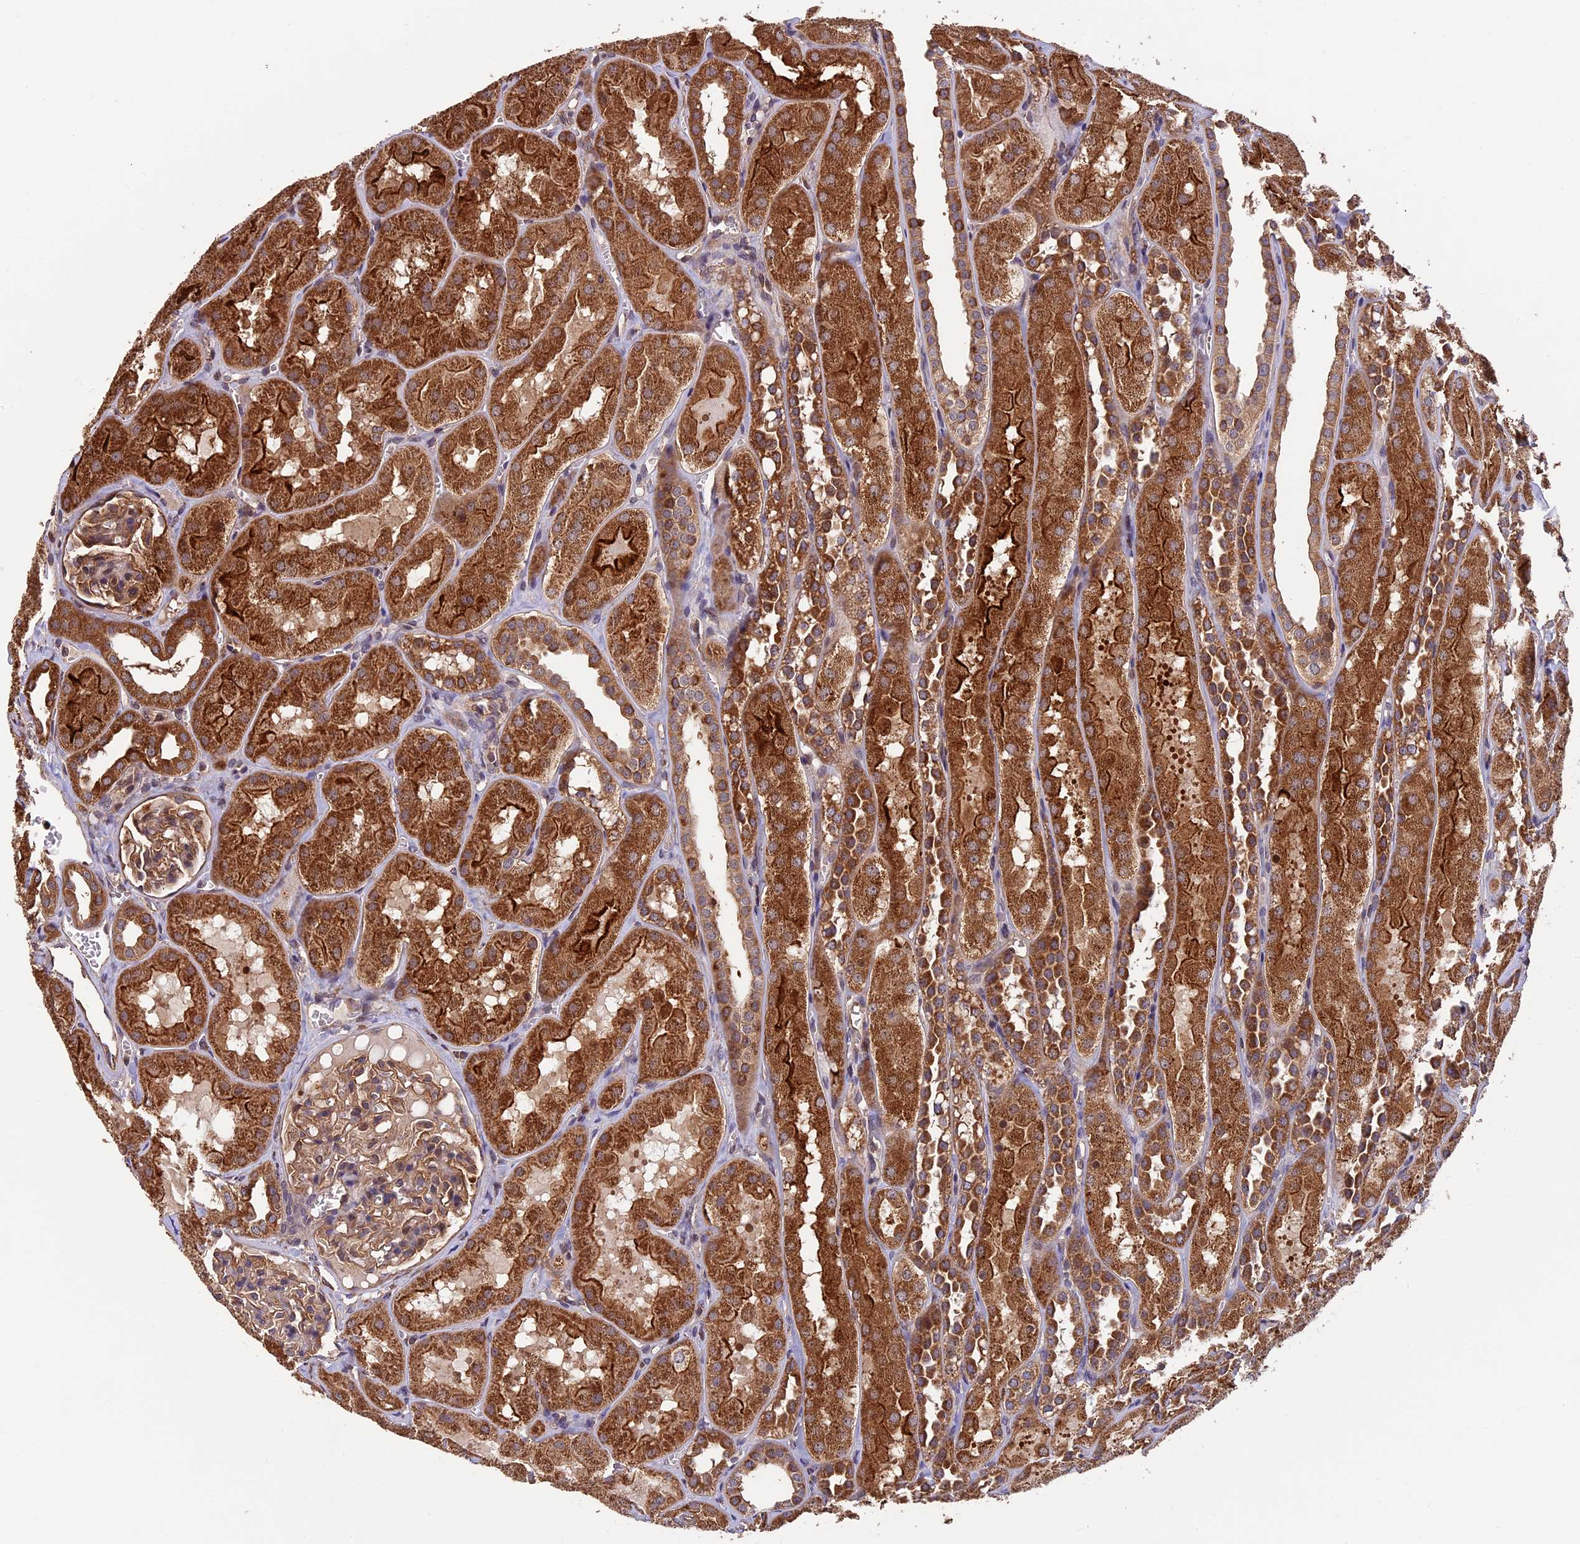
{"staining": {"intensity": "moderate", "quantity": ">75%", "location": "cytoplasmic/membranous"}, "tissue": "kidney", "cell_type": "Cells in glomeruli", "image_type": "normal", "snomed": [{"axis": "morphology", "description": "Normal tissue, NOS"}, {"axis": "topography", "description": "Kidney"}, {"axis": "topography", "description": "Urinary bladder"}], "caption": "Protein analysis of normal kidney demonstrates moderate cytoplasmic/membranous staining in about >75% of cells in glomeruli. (DAB = brown stain, brightfield microscopy at high magnification).", "gene": "PKD2L2", "patient": {"sex": "male", "age": 16}}